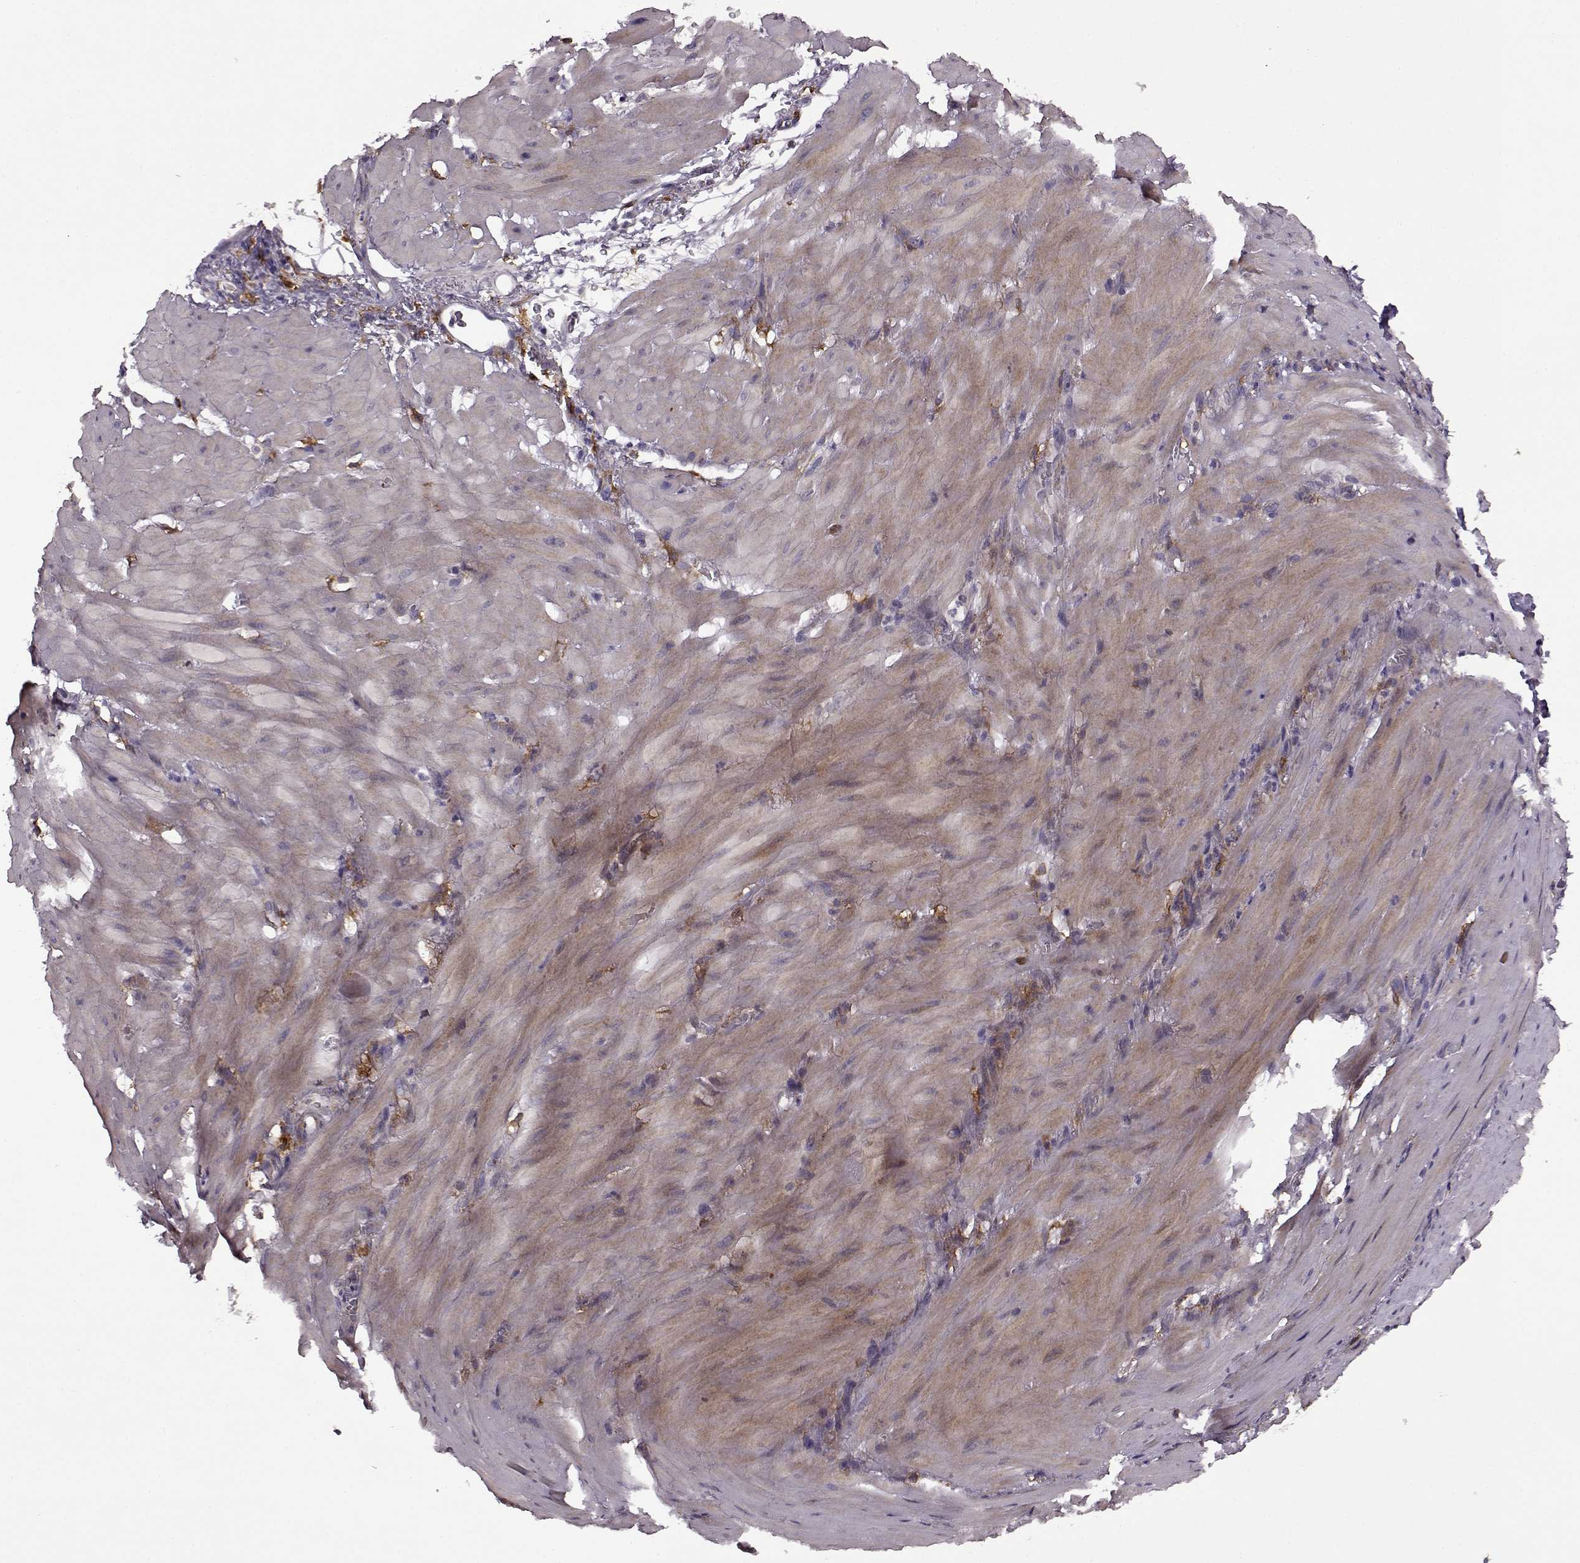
{"staining": {"intensity": "moderate", "quantity": ">75%", "location": "cytoplasmic/membranous"}, "tissue": "stomach cancer", "cell_type": "Tumor cells", "image_type": "cancer", "snomed": [{"axis": "morphology", "description": "Normal tissue, NOS"}, {"axis": "morphology", "description": "Adenocarcinoma, NOS"}, {"axis": "topography", "description": "Esophagus"}, {"axis": "topography", "description": "Stomach, upper"}], "caption": "IHC (DAB (3,3'-diaminobenzidine)) staining of human stomach cancer exhibits moderate cytoplasmic/membranous protein staining in about >75% of tumor cells. (DAB IHC, brown staining for protein, blue staining for nuclei).", "gene": "MTSS1", "patient": {"sex": "male", "age": 74}}